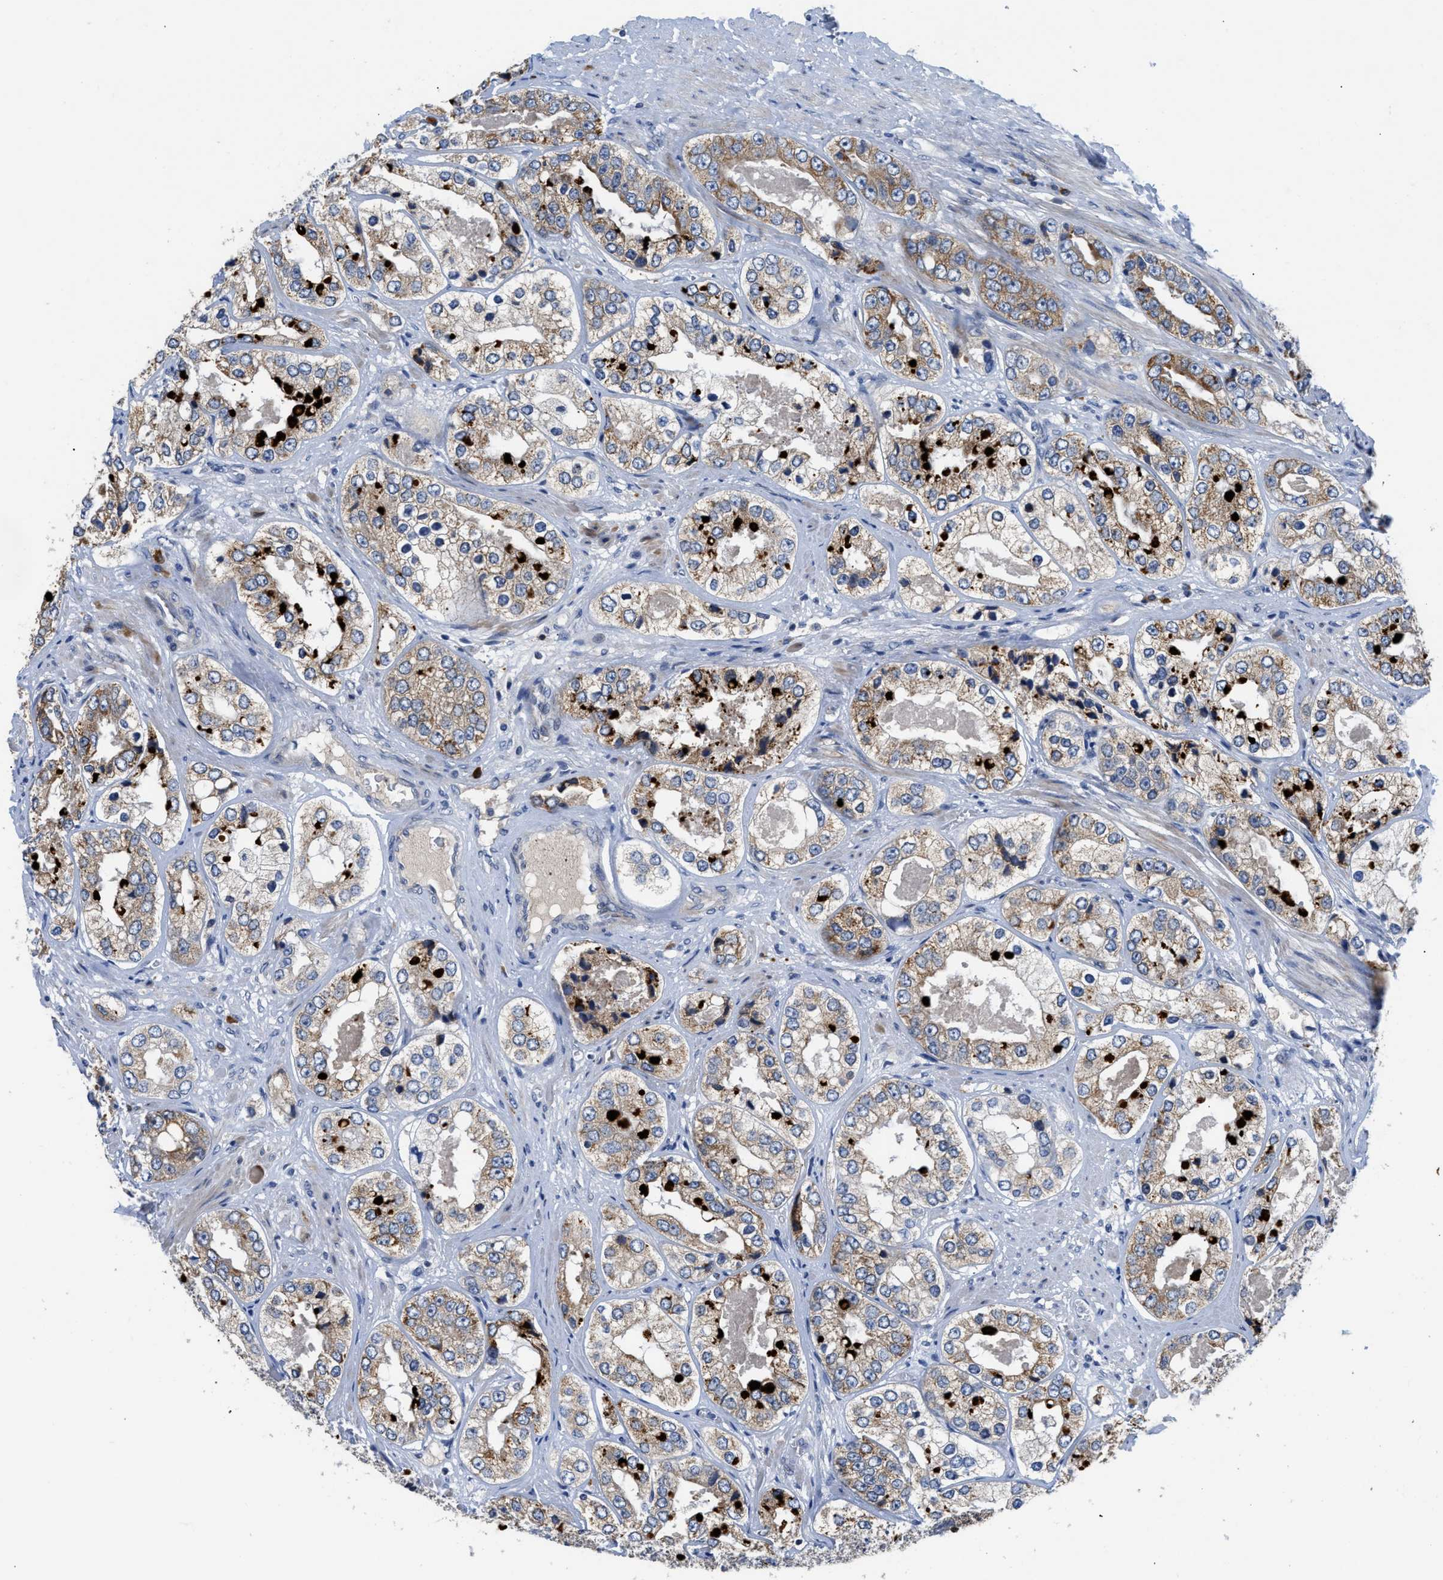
{"staining": {"intensity": "strong", "quantity": "25%-75%", "location": "cytoplasmic/membranous"}, "tissue": "prostate cancer", "cell_type": "Tumor cells", "image_type": "cancer", "snomed": [{"axis": "morphology", "description": "Adenocarcinoma, High grade"}, {"axis": "topography", "description": "Prostate"}], "caption": "Human prostate cancer (adenocarcinoma (high-grade)) stained for a protein (brown) exhibits strong cytoplasmic/membranous positive expression in approximately 25%-75% of tumor cells.", "gene": "OR9K2", "patient": {"sex": "male", "age": 61}}